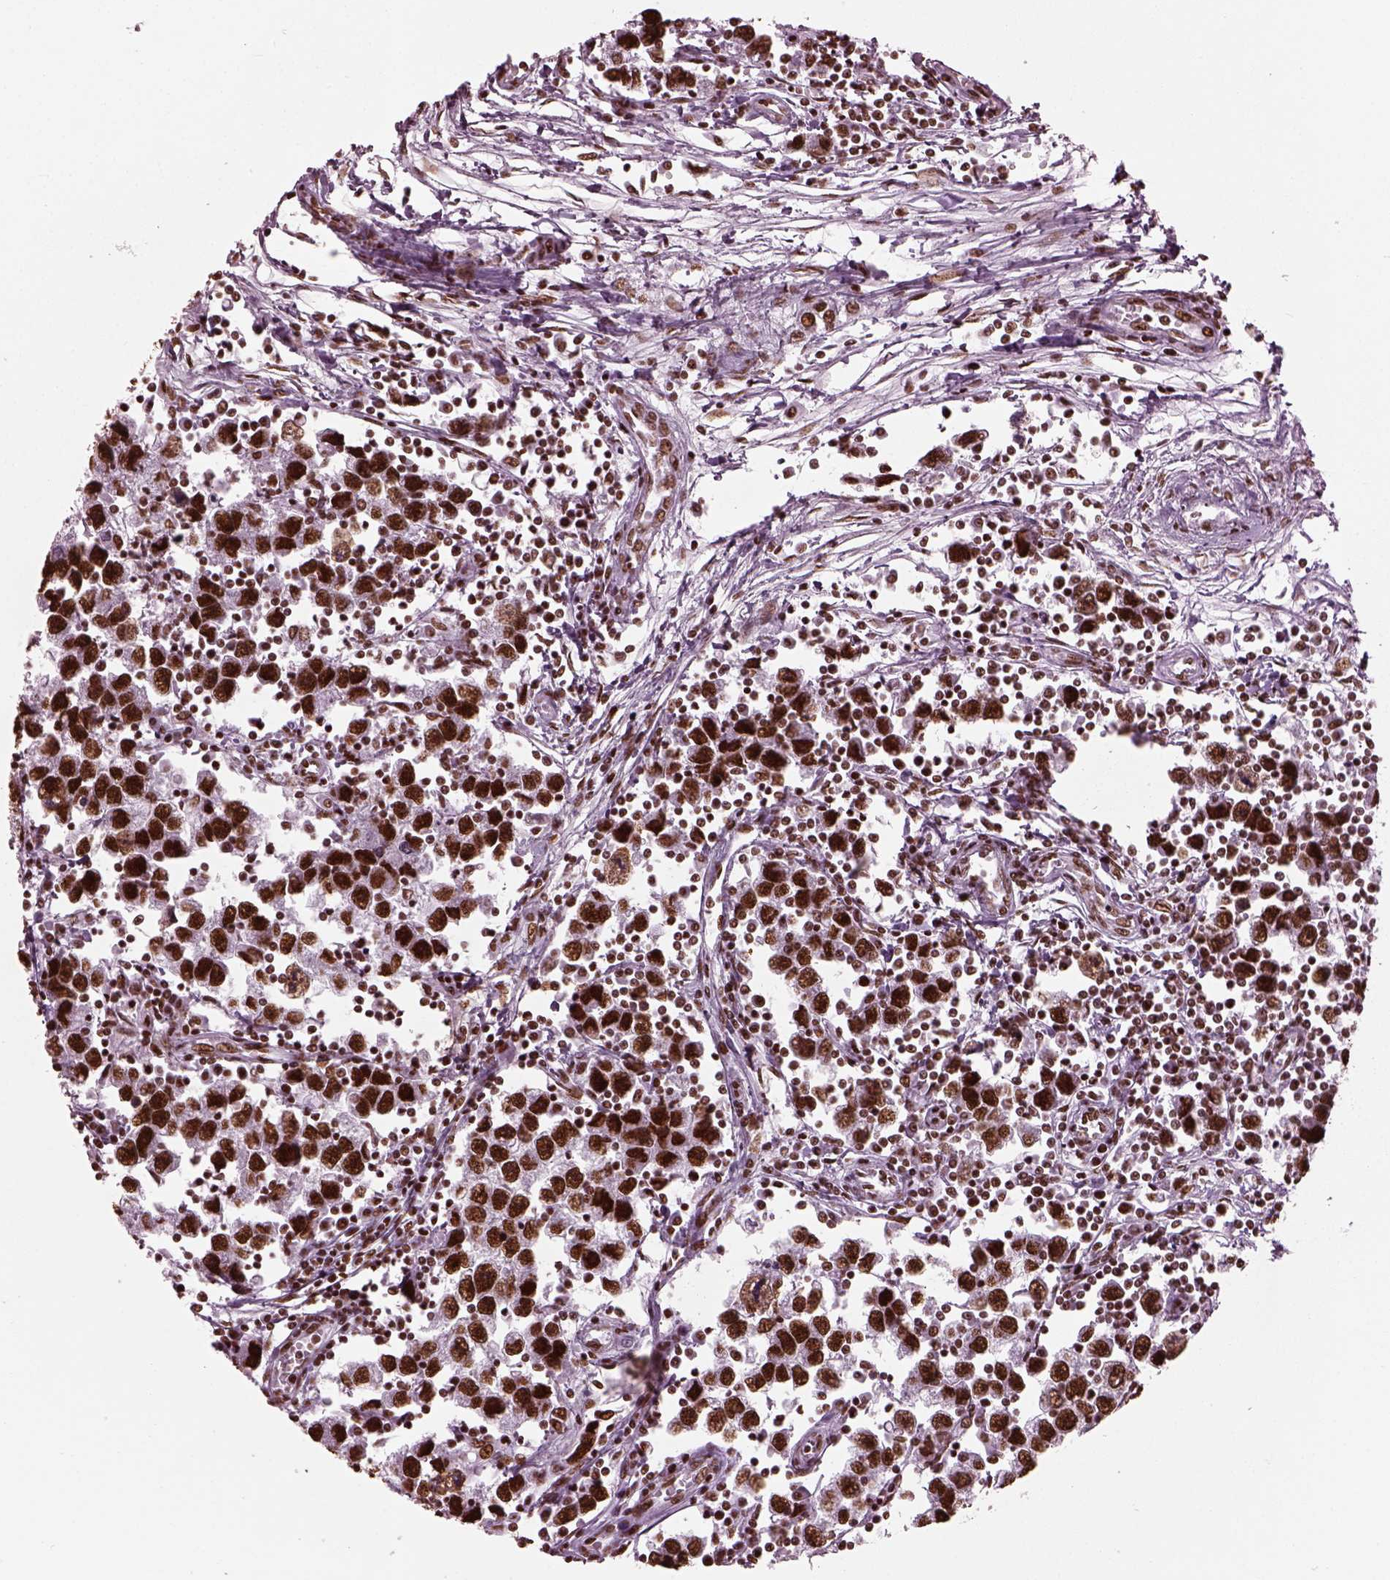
{"staining": {"intensity": "strong", "quantity": ">75%", "location": "nuclear"}, "tissue": "testis cancer", "cell_type": "Tumor cells", "image_type": "cancer", "snomed": [{"axis": "morphology", "description": "Seminoma, NOS"}, {"axis": "topography", "description": "Testis"}], "caption": "A brown stain highlights strong nuclear expression of a protein in testis seminoma tumor cells. The staining was performed using DAB, with brown indicating positive protein expression. Nuclei are stained blue with hematoxylin.", "gene": "CBFA2T3", "patient": {"sex": "male", "age": 30}}